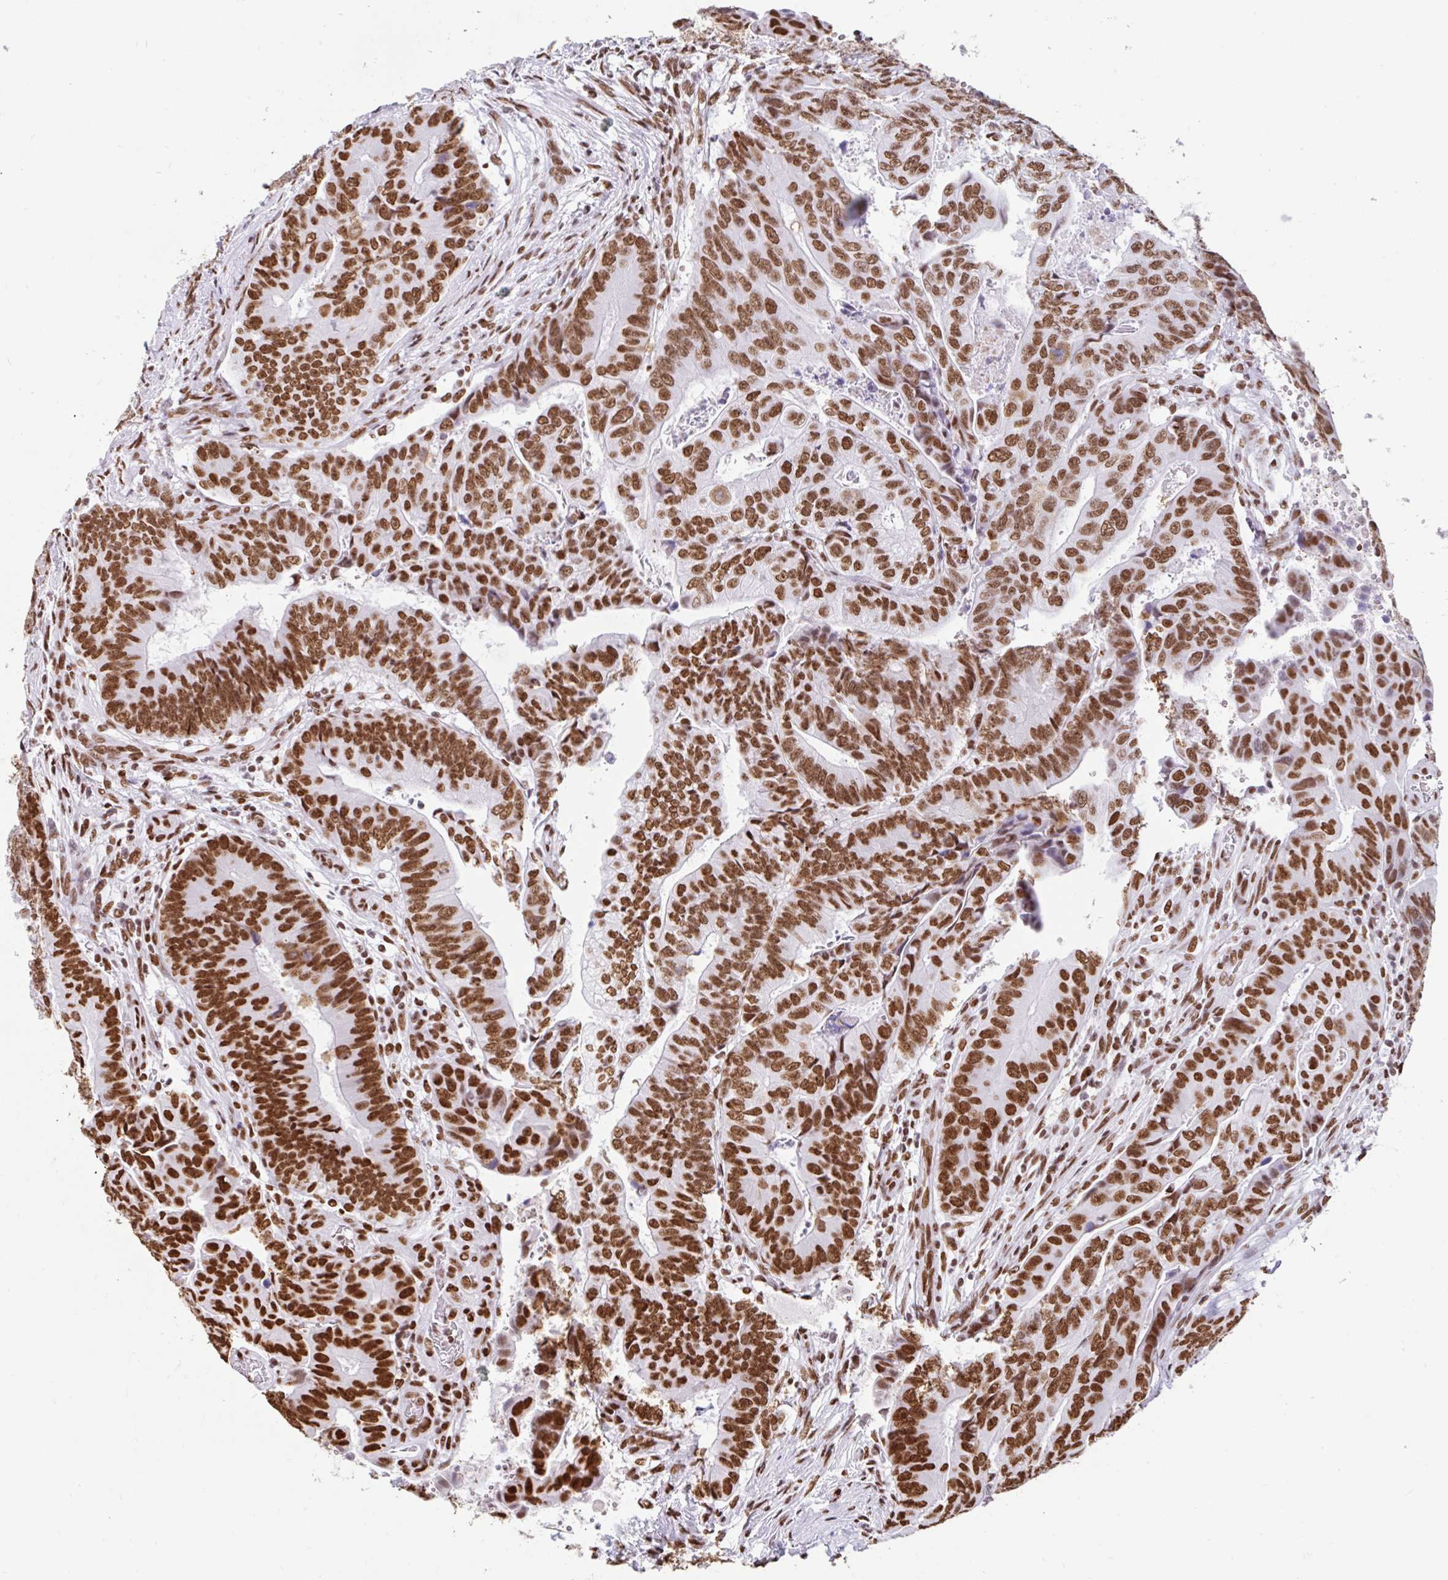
{"staining": {"intensity": "strong", "quantity": ">75%", "location": "nuclear"}, "tissue": "colorectal cancer", "cell_type": "Tumor cells", "image_type": "cancer", "snomed": [{"axis": "morphology", "description": "Adenocarcinoma, NOS"}, {"axis": "topography", "description": "Colon"}], "caption": "A photomicrograph showing strong nuclear staining in approximately >75% of tumor cells in adenocarcinoma (colorectal), as visualized by brown immunohistochemical staining.", "gene": "KHDRBS1", "patient": {"sex": "female", "age": 48}}